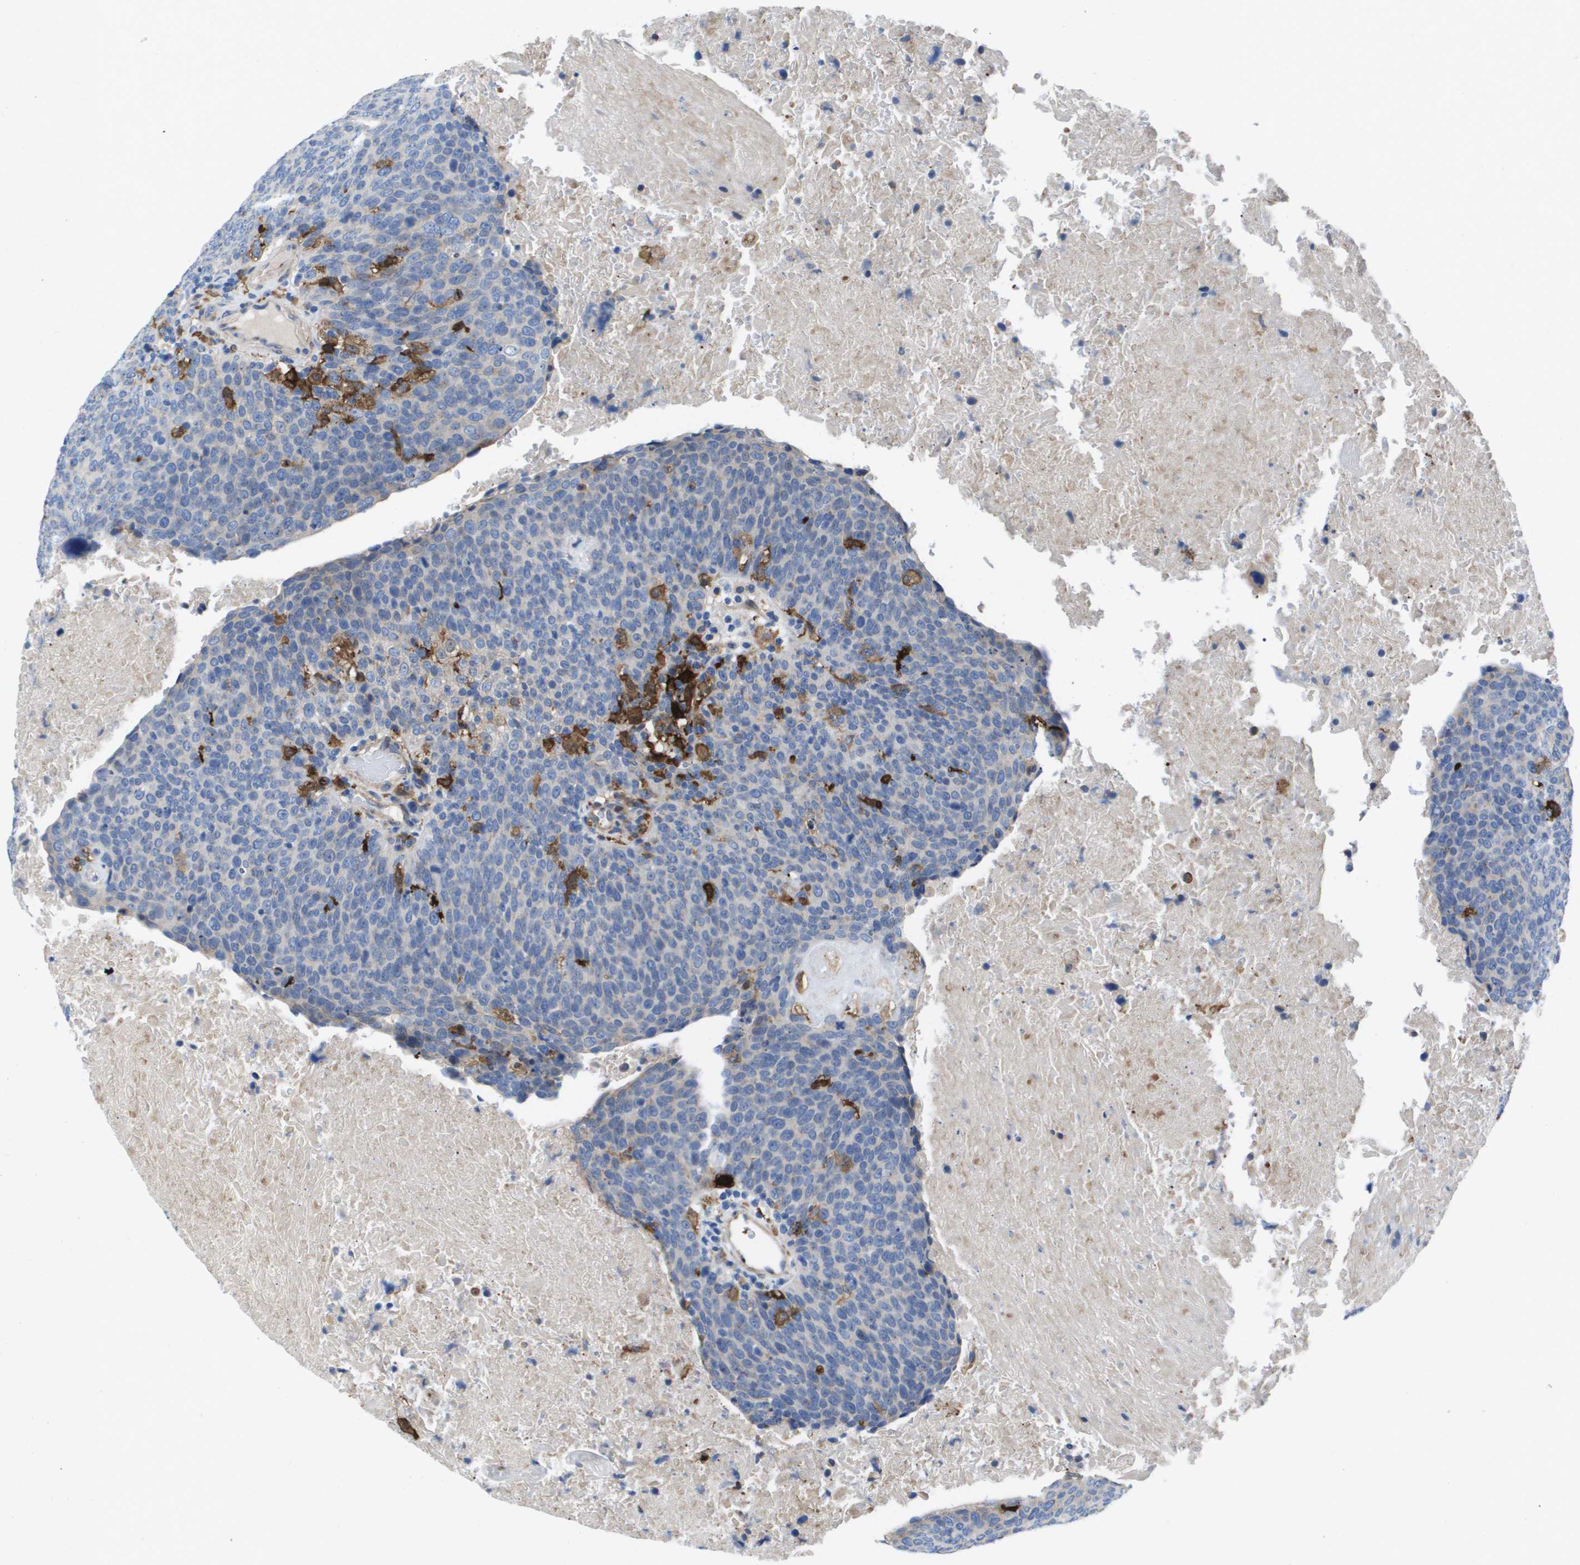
{"staining": {"intensity": "weak", "quantity": "<25%", "location": "cytoplasmic/membranous"}, "tissue": "head and neck cancer", "cell_type": "Tumor cells", "image_type": "cancer", "snomed": [{"axis": "morphology", "description": "Squamous cell carcinoma, NOS"}, {"axis": "morphology", "description": "Squamous cell carcinoma, metastatic, NOS"}, {"axis": "topography", "description": "Lymph node"}, {"axis": "topography", "description": "Head-Neck"}], "caption": "A histopathology image of human head and neck metastatic squamous cell carcinoma is negative for staining in tumor cells.", "gene": "SLC37A2", "patient": {"sex": "male", "age": 62}}